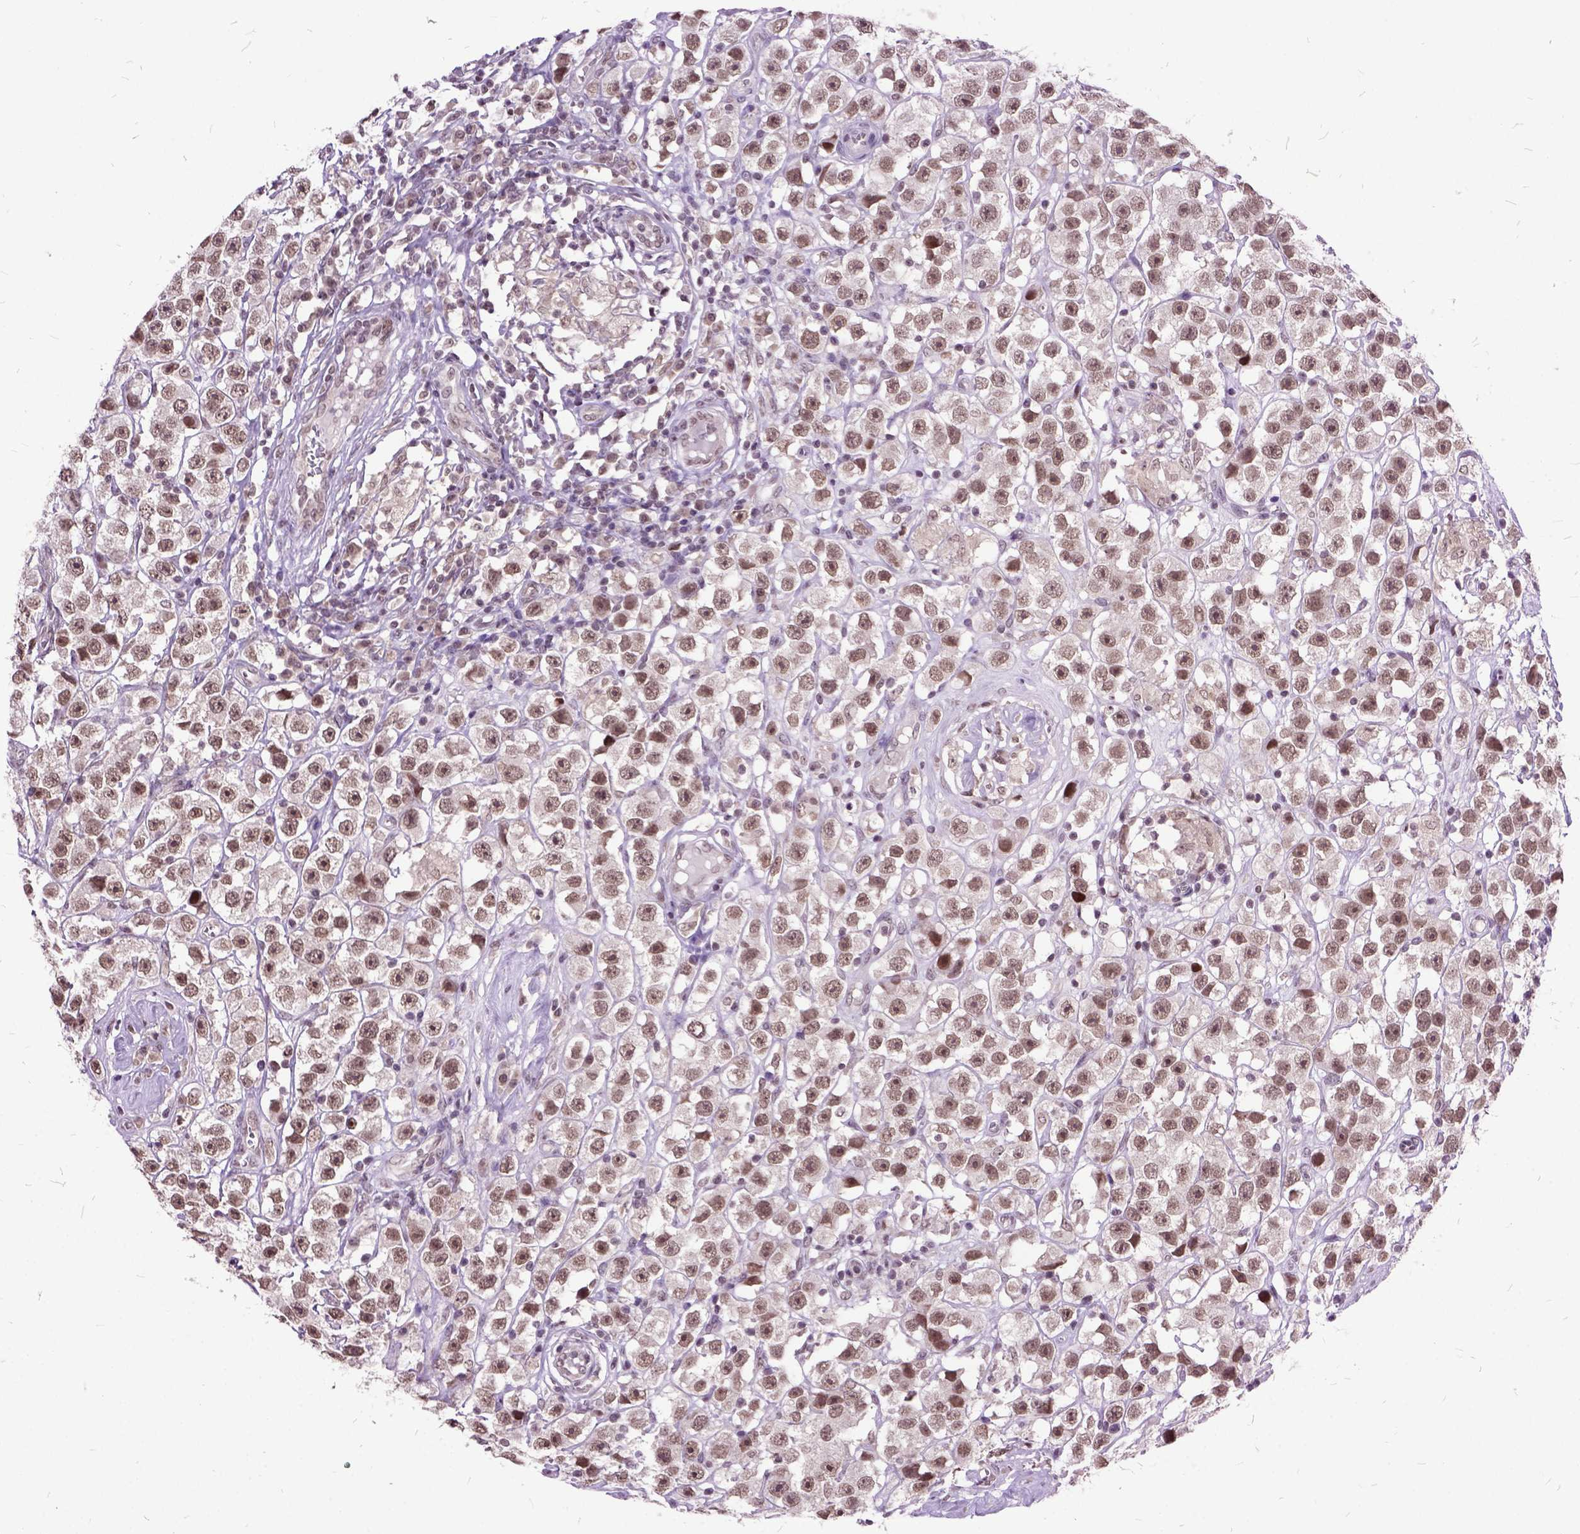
{"staining": {"intensity": "moderate", "quantity": ">75%", "location": "nuclear"}, "tissue": "testis cancer", "cell_type": "Tumor cells", "image_type": "cancer", "snomed": [{"axis": "morphology", "description": "Seminoma, NOS"}, {"axis": "topography", "description": "Testis"}], "caption": "Moderate nuclear protein positivity is identified in about >75% of tumor cells in seminoma (testis).", "gene": "ORC5", "patient": {"sex": "male", "age": 45}}